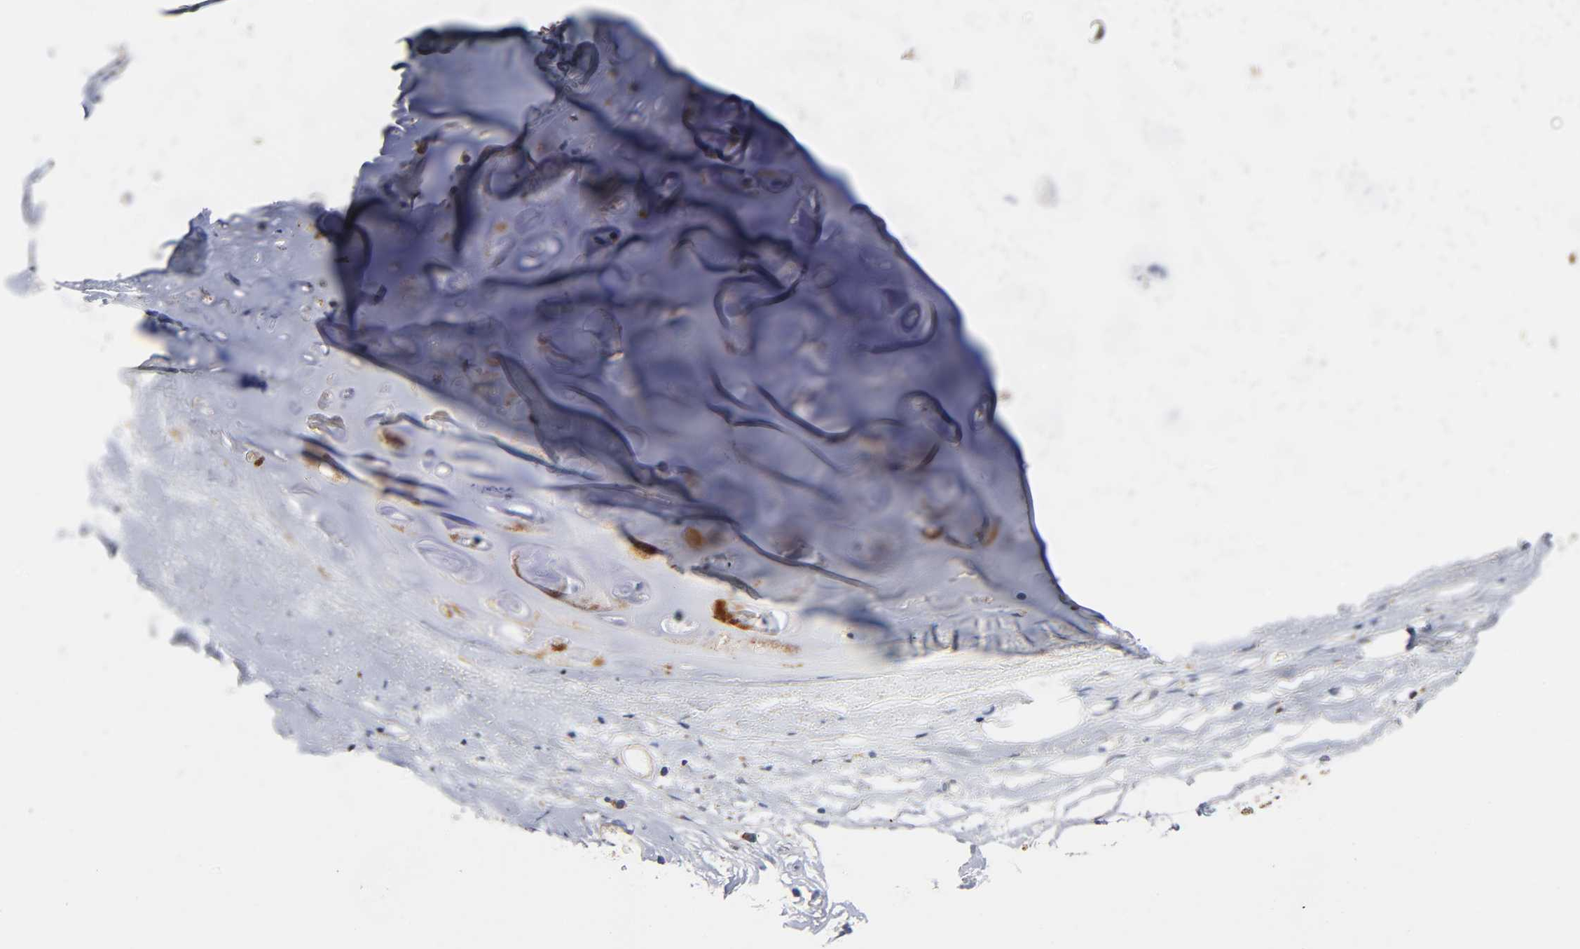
{"staining": {"intensity": "negative", "quantity": "none", "location": "none"}, "tissue": "soft tissue", "cell_type": "Chondrocytes", "image_type": "normal", "snomed": [{"axis": "morphology", "description": "Normal tissue, NOS"}, {"axis": "topography", "description": "Cartilage tissue"}, {"axis": "topography", "description": "Bronchus"}], "caption": "Immunohistochemistry (IHC) photomicrograph of benign soft tissue: human soft tissue stained with DAB shows no significant protein staining in chondrocytes. (DAB (3,3'-diaminobenzidine) IHC visualized using brightfield microscopy, high magnification).", "gene": "MAP3K1", "patient": {"sex": "female", "age": 73}}